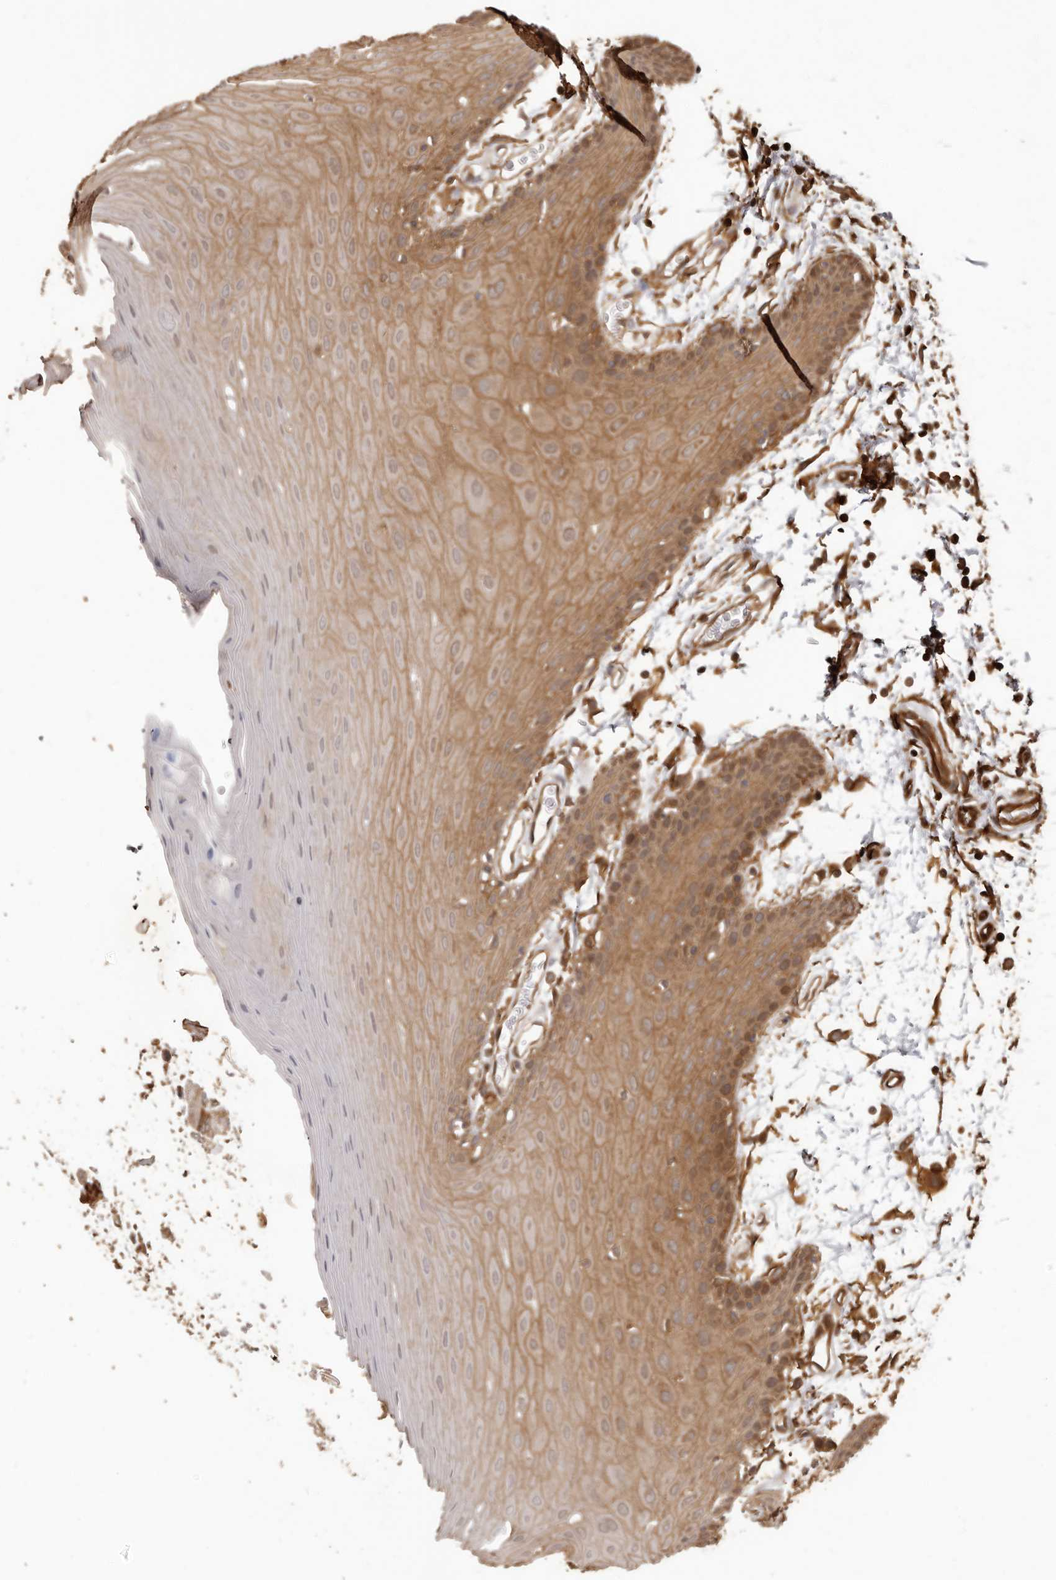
{"staining": {"intensity": "moderate", "quantity": ">75%", "location": "cytoplasmic/membranous"}, "tissue": "oral mucosa", "cell_type": "Squamous epithelial cells", "image_type": "normal", "snomed": [{"axis": "morphology", "description": "Normal tissue, NOS"}, {"axis": "morphology", "description": "Squamous cell carcinoma, NOS"}, {"axis": "topography", "description": "Skeletal muscle"}, {"axis": "topography", "description": "Oral tissue"}, {"axis": "topography", "description": "Salivary gland"}, {"axis": "topography", "description": "Head-Neck"}], "caption": "Normal oral mucosa was stained to show a protein in brown. There is medium levels of moderate cytoplasmic/membranous expression in approximately >75% of squamous epithelial cells.", "gene": "SLITRK6", "patient": {"sex": "male", "age": 54}}